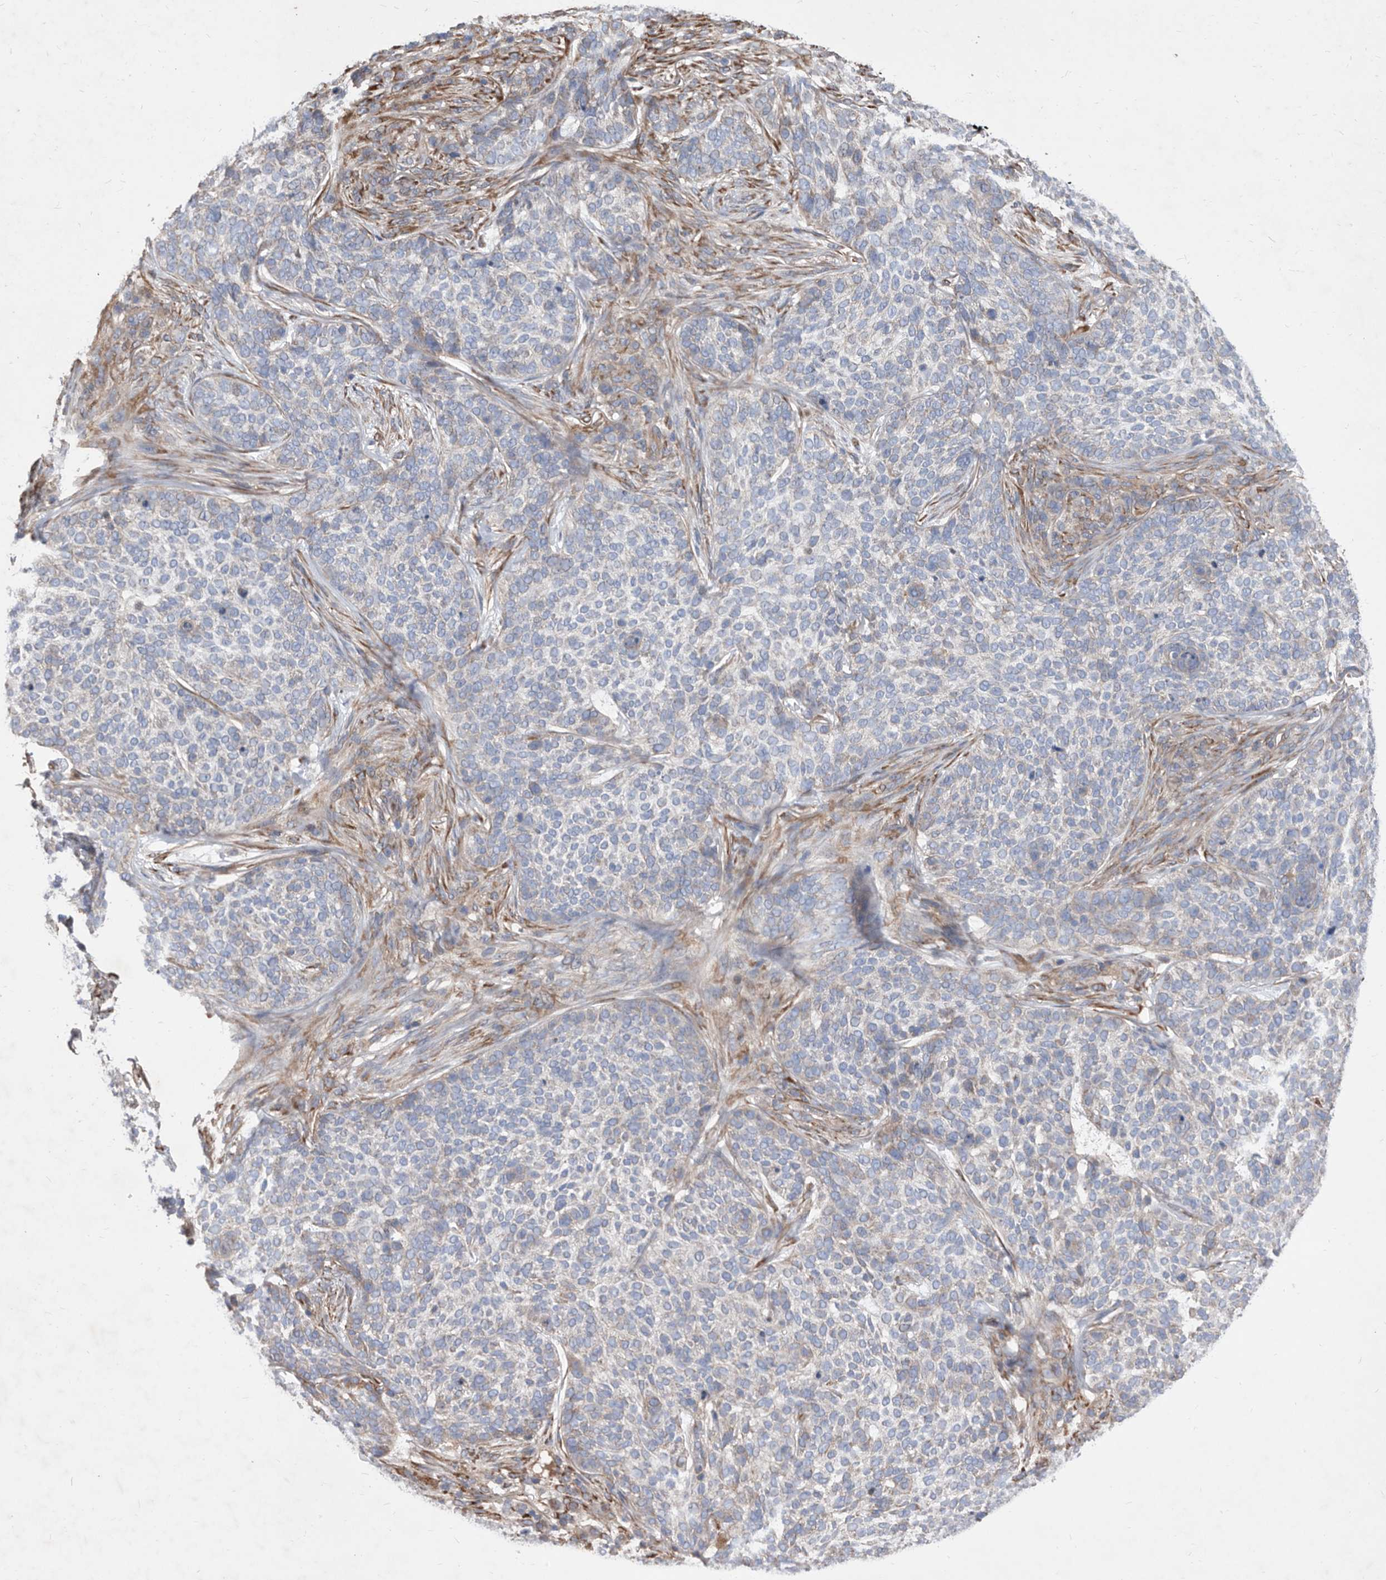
{"staining": {"intensity": "negative", "quantity": "none", "location": "none"}, "tissue": "skin cancer", "cell_type": "Tumor cells", "image_type": "cancer", "snomed": [{"axis": "morphology", "description": "Basal cell carcinoma"}, {"axis": "topography", "description": "Skin"}], "caption": "The histopathology image displays no significant expression in tumor cells of skin cancer (basal cell carcinoma). (Immunohistochemistry (ihc), brightfield microscopy, high magnification).", "gene": "ATP13A3", "patient": {"sex": "female", "age": 64}}